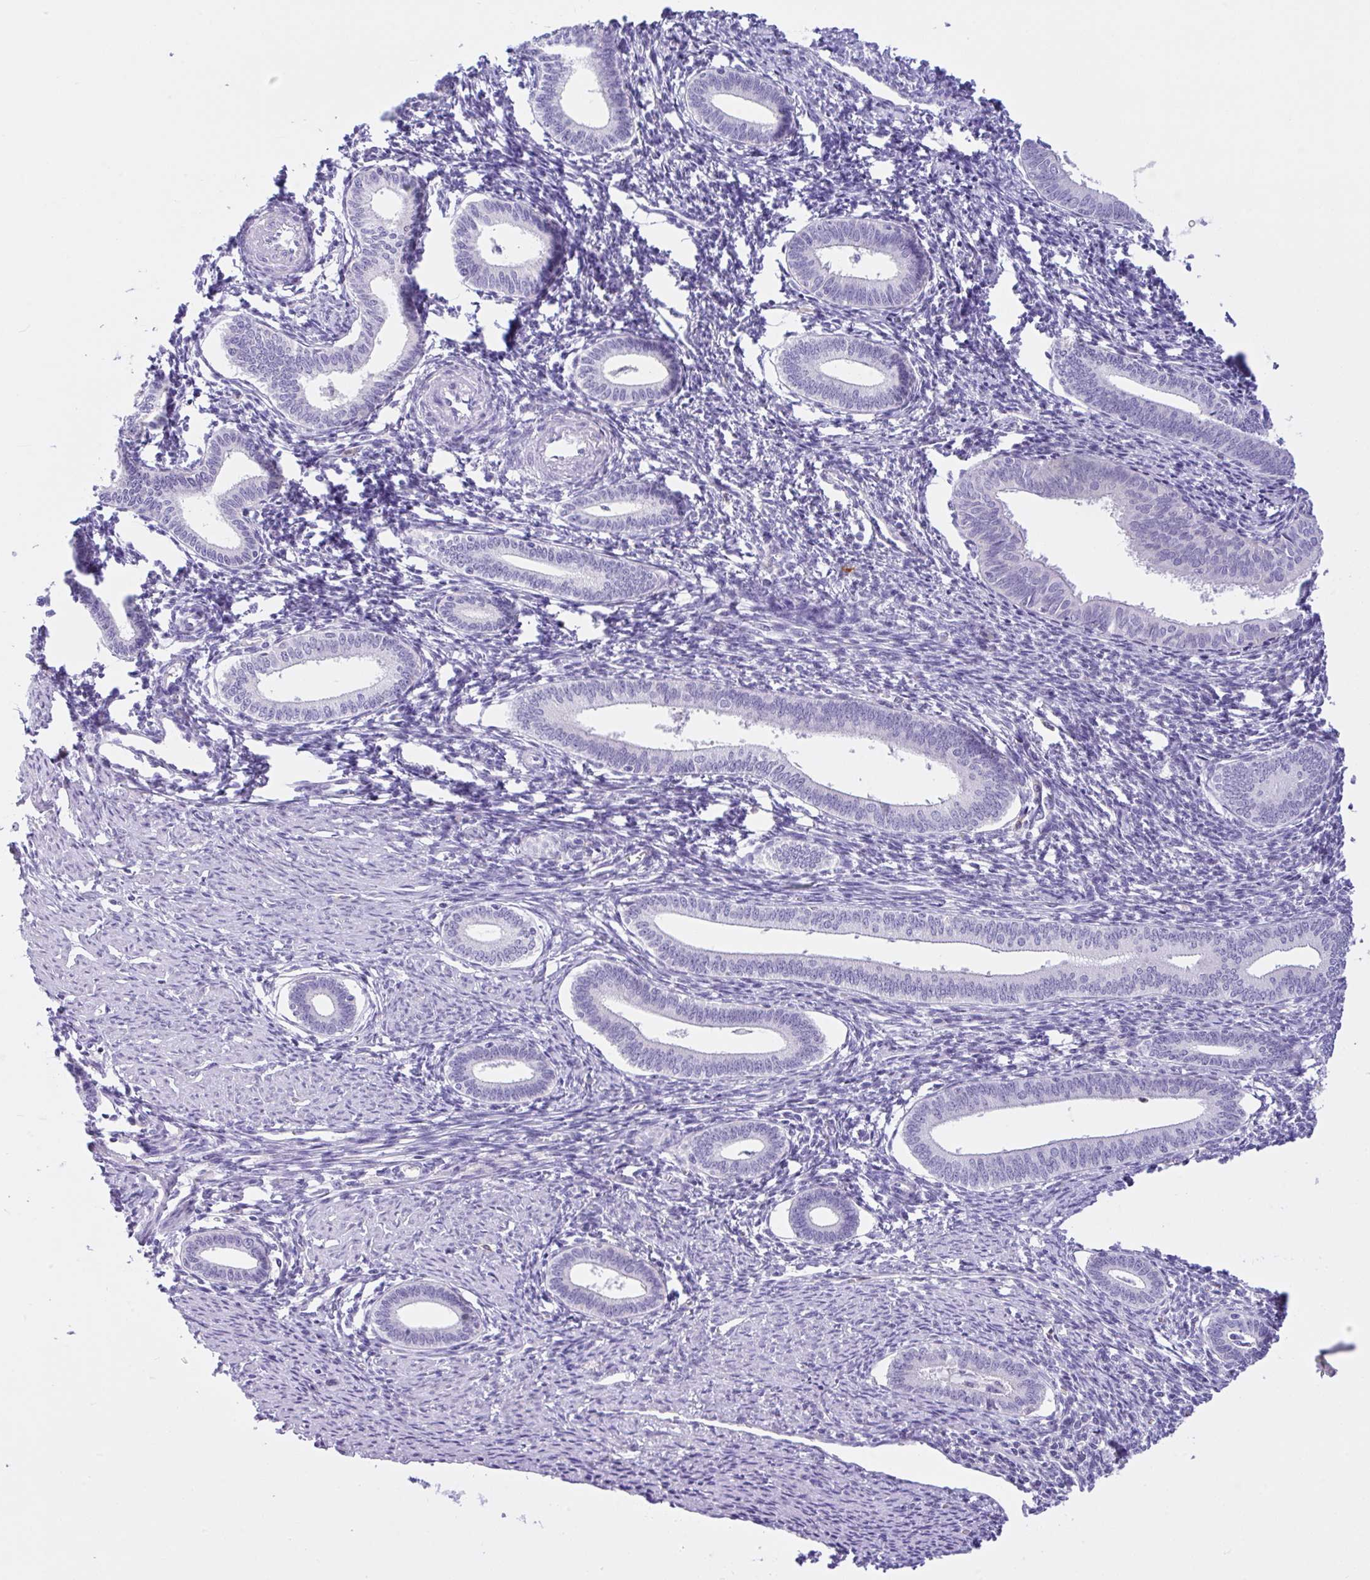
{"staining": {"intensity": "negative", "quantity": "none", "location": "none"}, "tissue": "endometrium", "cell_type": "Cells in endometrial stroma", "image_type": "normal", "snomed": [{"axis": "morphology", "description": "Normal tissue, NOS"}, {"axis": "topography", "description": "Endometrium"}], "caption": "Micrograph shows no protein positivity in cells in endometrial stroma of normal endometrium. (DAB immunohistochemistry, high magnification).", "gene": "NCF1", "patient": {"sex": "female", "age": 41}}